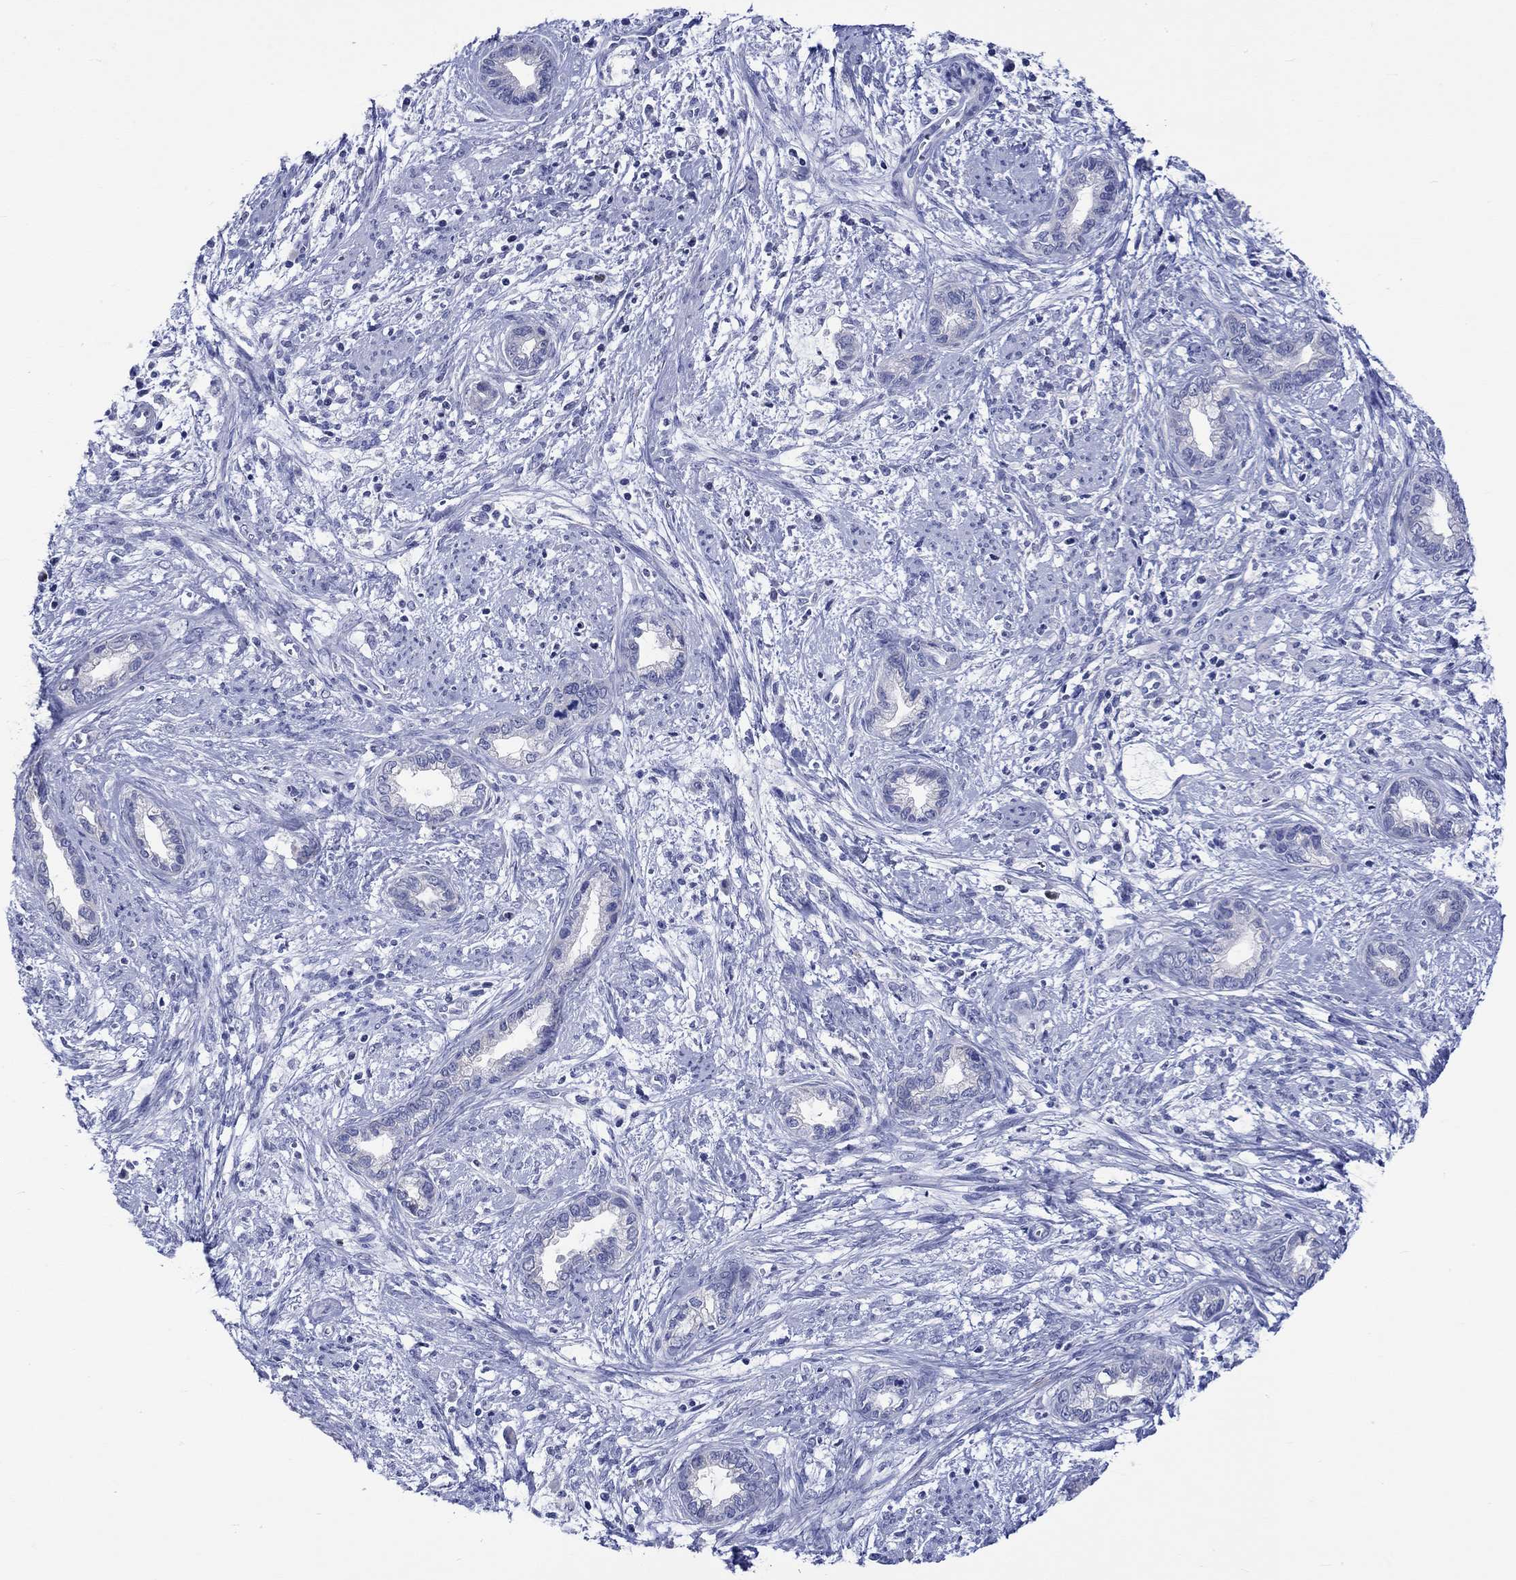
{"staining": {"intensity": "negative", "quantity": "none", "location": "none"}, "tissue": "cervical cancer", "cell_type": "Tumor cells", "image_type": "cancer", "snomed": [{"axis": "morphology", "description": "Adenocarcinoma, NOS"}, {"axis": "topography", "description": "Cervix"}], "caption": "Cervical cancer (adenocarcinoma) was stained to show a protein in brown. There is no significant staining in tumor cells.", "gene": "KLHL35", "patient": {"sex": "female", "age": 62}}